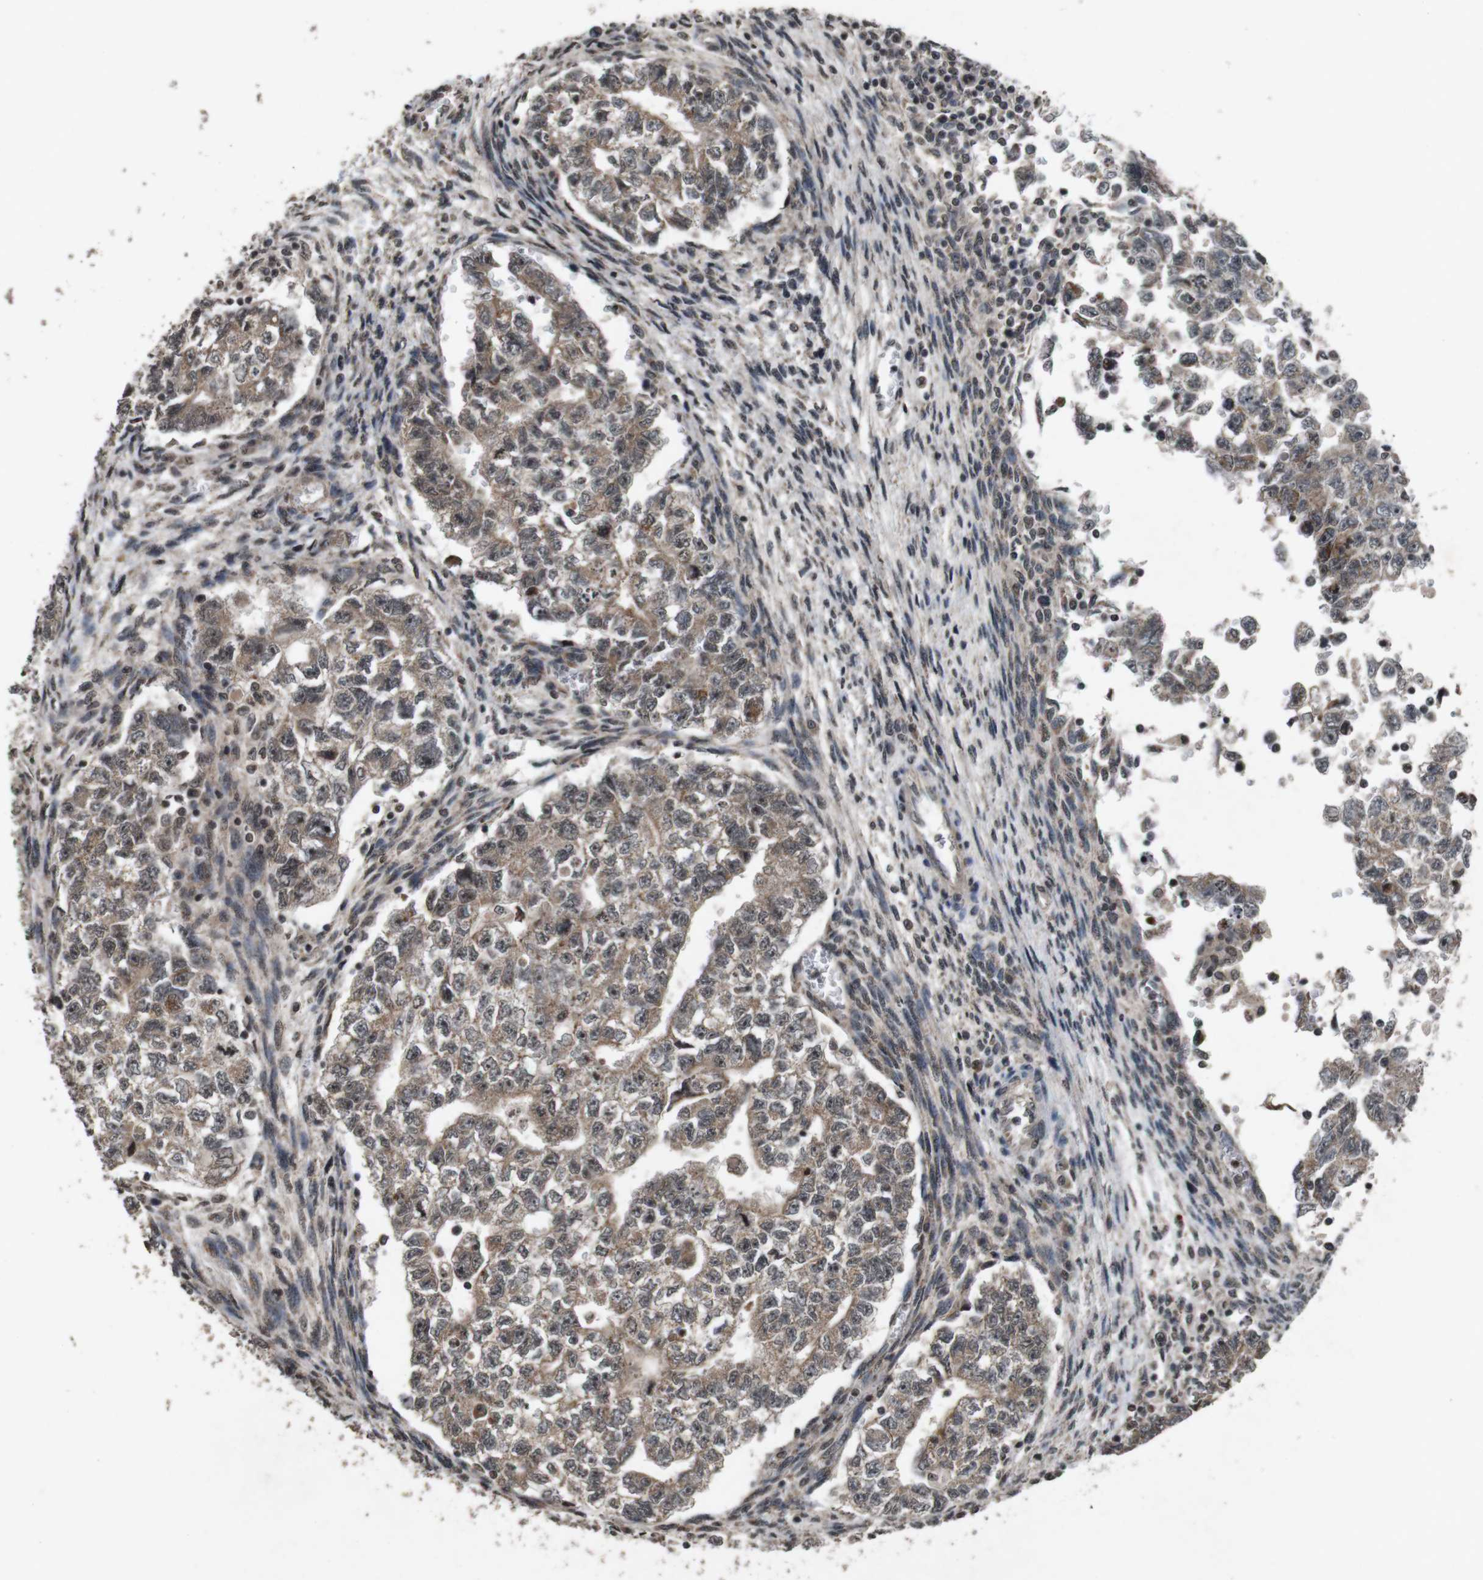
{"staining": {"intensity": "moderate", "quantity": ">75%", "location": "cytoplasmic/membranous,nuclear"}, "tissue": "testis cancer", "cell_type": "Tumor cells", "image_type": "cancer", "snomed": [{"axis": "morphology", "description": "Seminoma, NOS"}, {"axis": "morphology", "description": "Carcinoma, Embryonal, NOS"}, {"axis": "topography", "description": "Testis"}], "caption": "This is an image of immunohistochemistry (IHC) staining of testis cancer, which shows moderate staining in the cytoplasmic/membranous and nuclear of tumor cells.", "gene": "SORL1", "patient": {"sex": "male", "age": 38}}